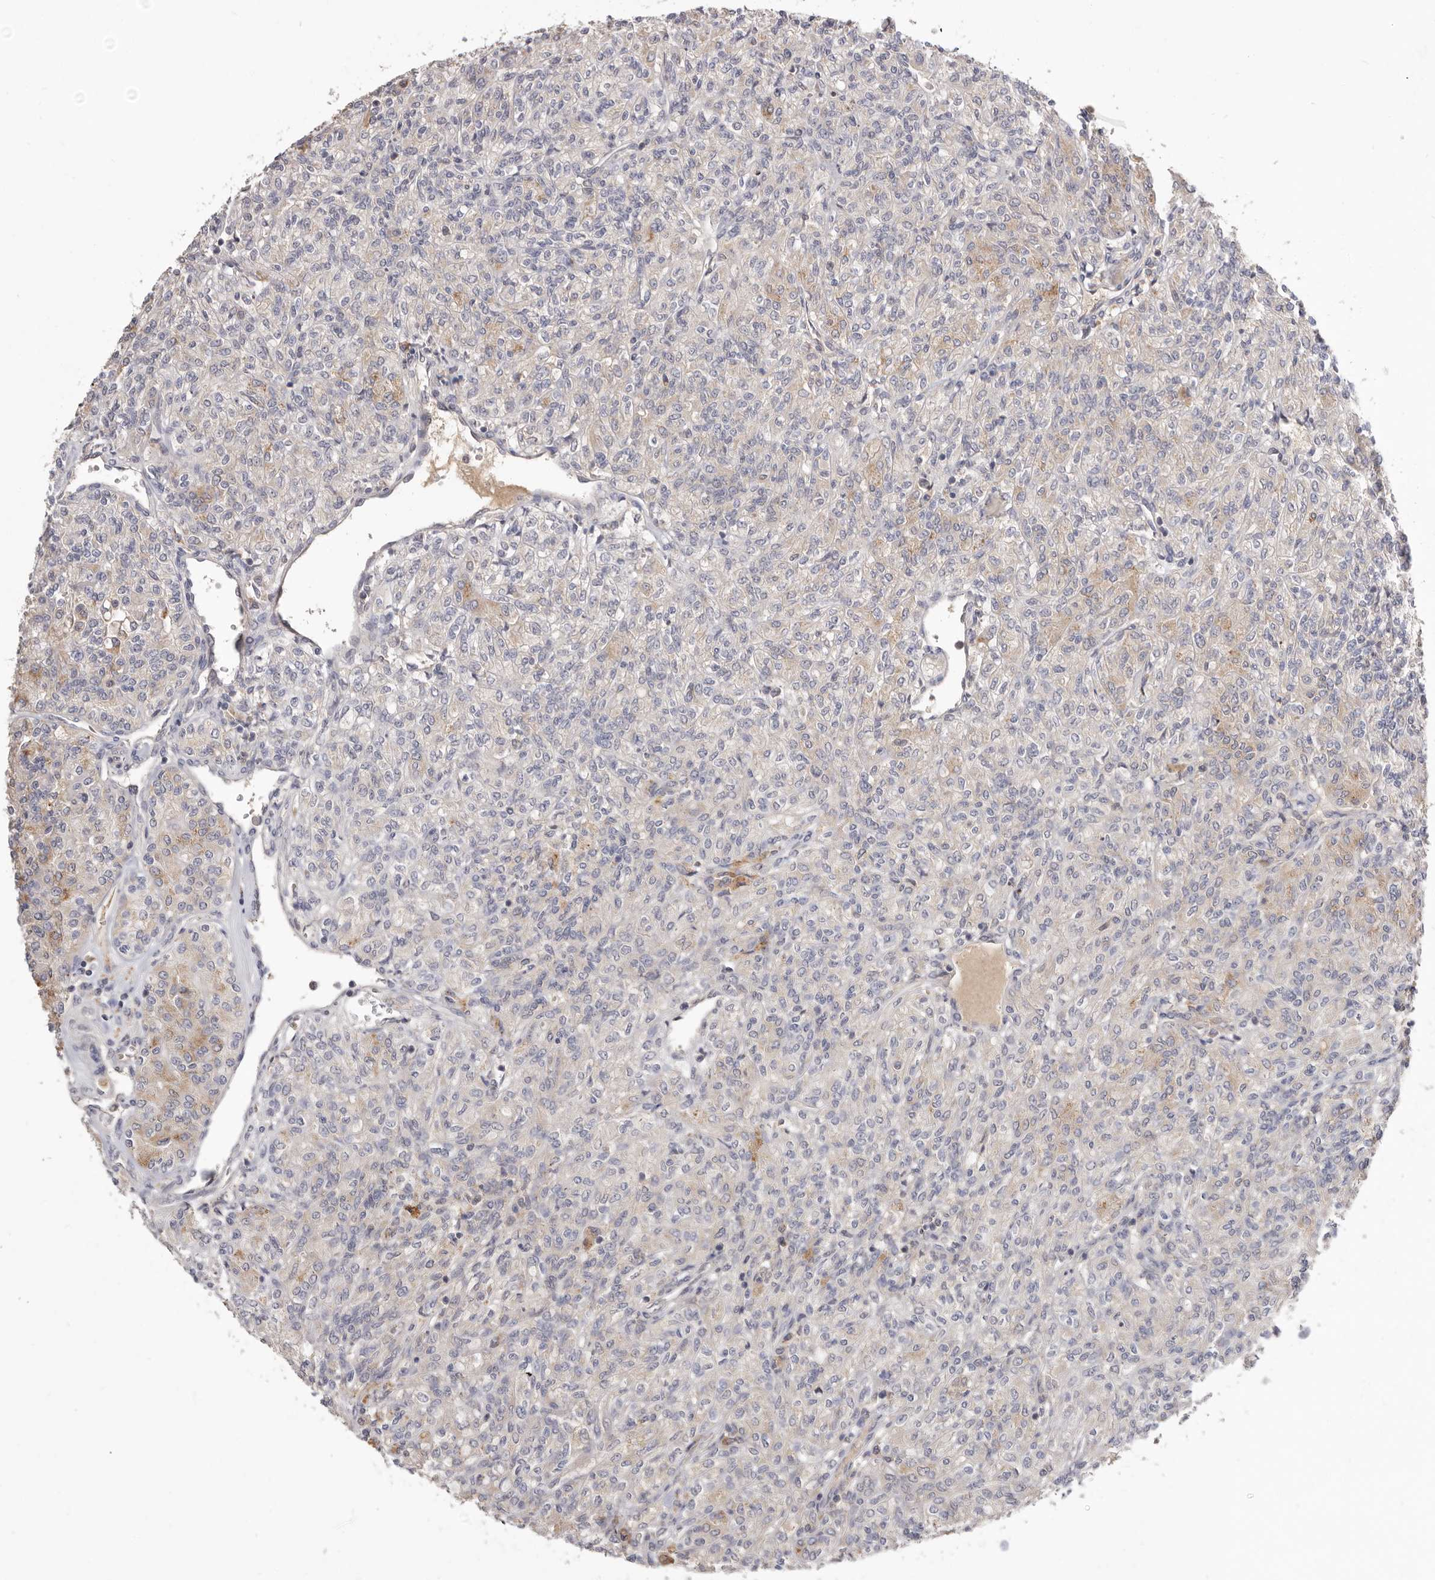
{"staining": {"intensity": "weak", "quantity": "<25%", "location": "nuclear"}, "tissue": "renal cancer", "cell_type": "Tumor cells", "image_type": "cancer", "snomed": [{"axis": "morphology", "description": "Adenocarcinoma, NOS"}, {"axis": "topography", "description": "Kidney"}], "caption": "A micrograph of human adenocarcinoma (renal) is negative for staining in tumor cells.", "gene": "BRCA2", "patient": {"sex": "male", "age": 77}}